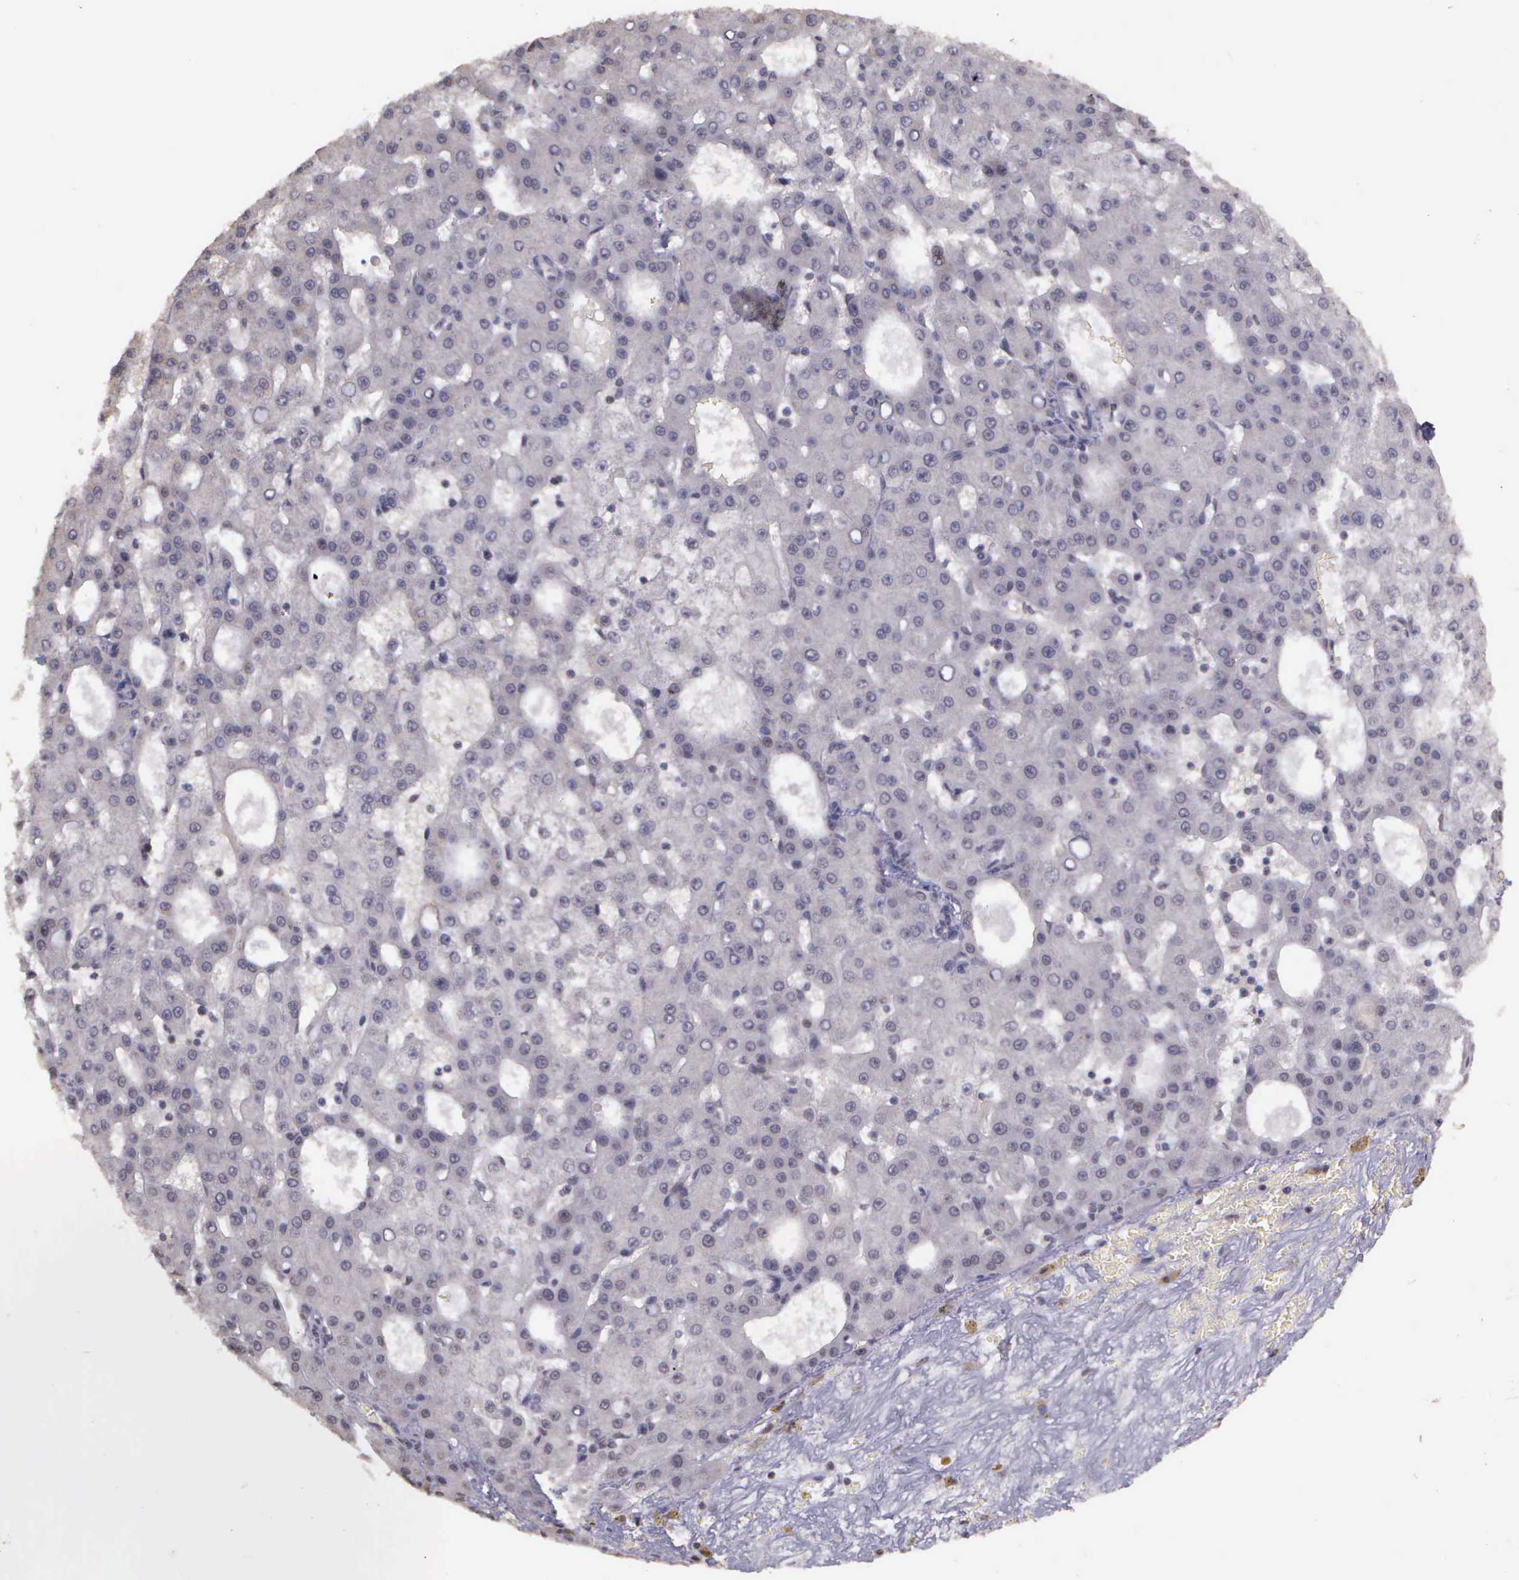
{"staining": {"intensity": "negative", "quantity": "none", "location": "none"}, "tissue": "liver cancer", "cell_type": "Tumor cells", "image_type": "cancer", "snomed": [{"axis": "morphology", "description": "Carcinoma, Hepatocellular, NOS"}, {"axis": "topography", "description": "Liver"}], "caption": "The histopathology image displays no staining of tumor cells in liver cancer.", "gene": "ARMCX5", "patient": {"sex": "male", "age": 47}}